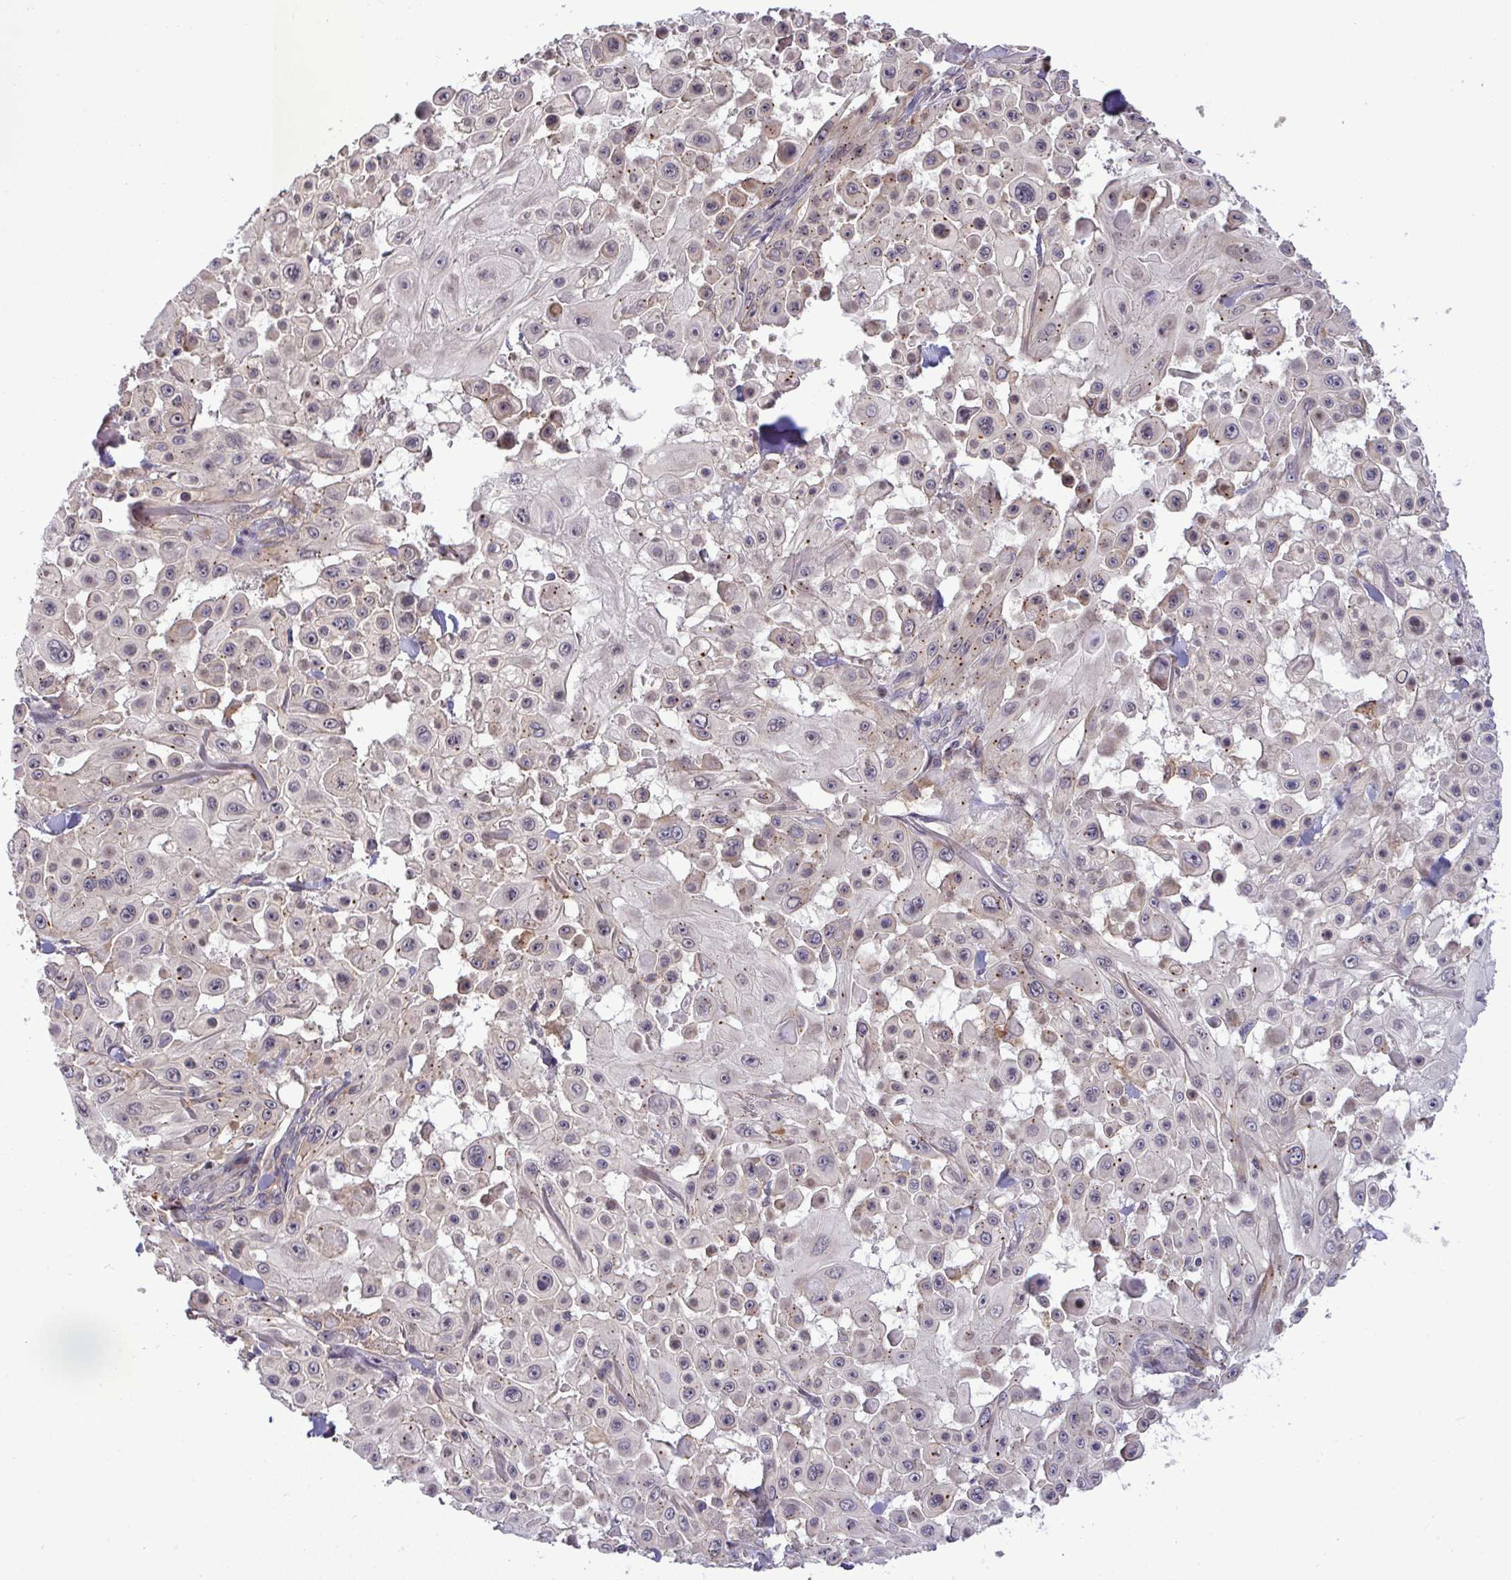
{"staining": {"intensity": "weak", "quantity": "25%-75%", "location": "cytoplasmic/membranous"}, "tissue": "skin cancer", "cell_type": "Tumor cells", "image_type": "cancer", "snomed": [{"axis": "morphology", "description": "Squamous cell carcinoma, NOS"}, {"axis": "topography", "description": "Skin"}], "caption": "Tumor cells show low levels of weak cytoplasmic/membranous positivity in approximately 25%-75% of cells in squamous cell carcinoma (skin). (Brightfield microscopy of DAB IHC at high magnification).", "gene": "SLC9A6", "patient": {"sex": "male", "age": 91}}